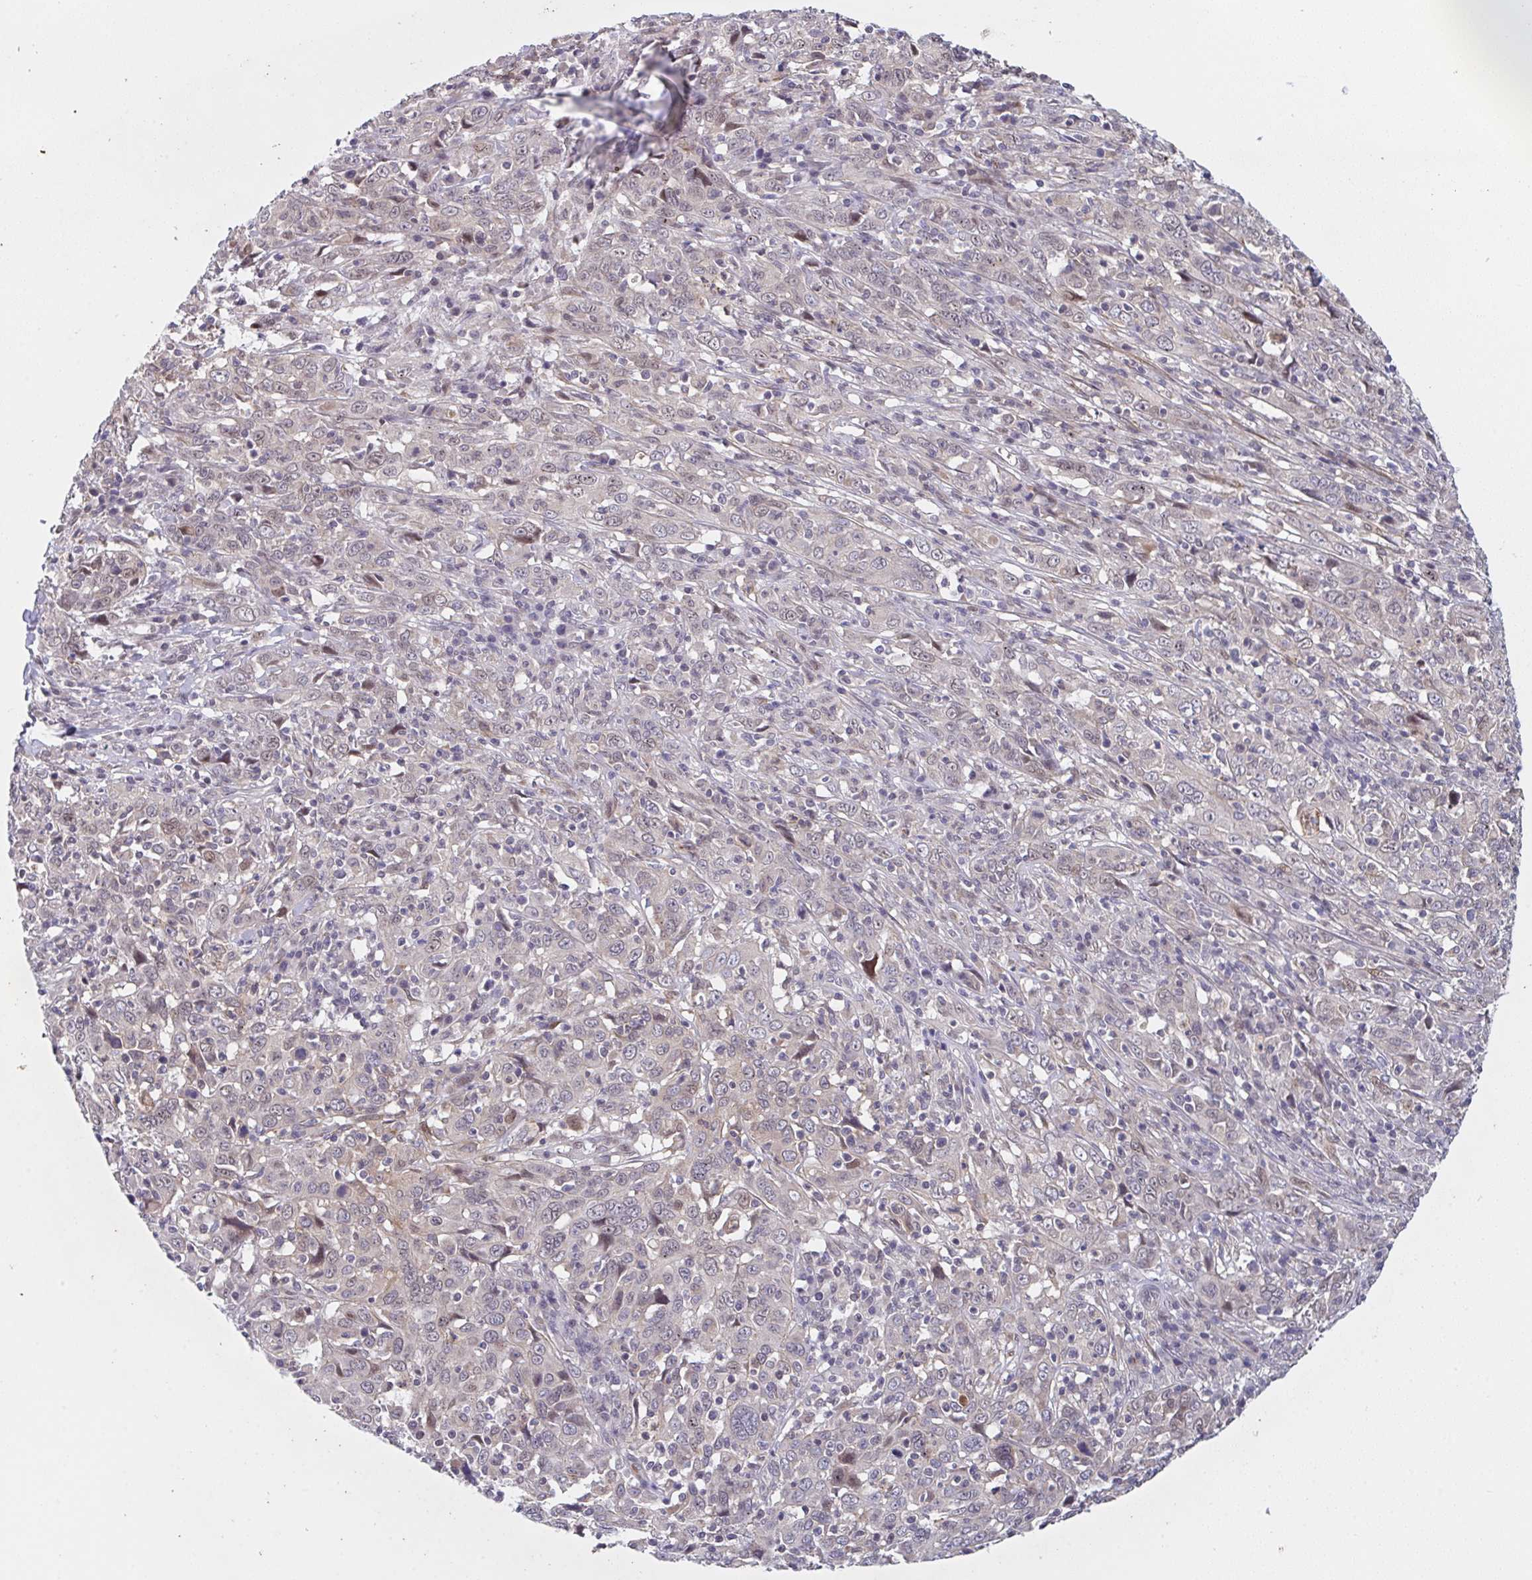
{"staining": {"intensity": "weak", "quantity": "25%-75%", "location": "nuclear"}, "tissue": "cervical cancer", "cell_type": "Tumor cells", "image_type": "cancer", "snomed": [{"axis": "morphology", "description": "Squamous cell carcinoma, NOS"}, {"axis": "topography", "description": "Cervix"}], "caption": "High-magnification brightfield microscopy of squamous cell carcinoma (cervical) stained with DAB (3,3'-diaminobenzidine) (brown) and counterstained with hematoxylin (blue). tumor cells exhibit weak nuclear staining is appreciated in about25%-75% of cells.", "gene": "RBM18", "patient": {"sex": "female", "age": 46}}